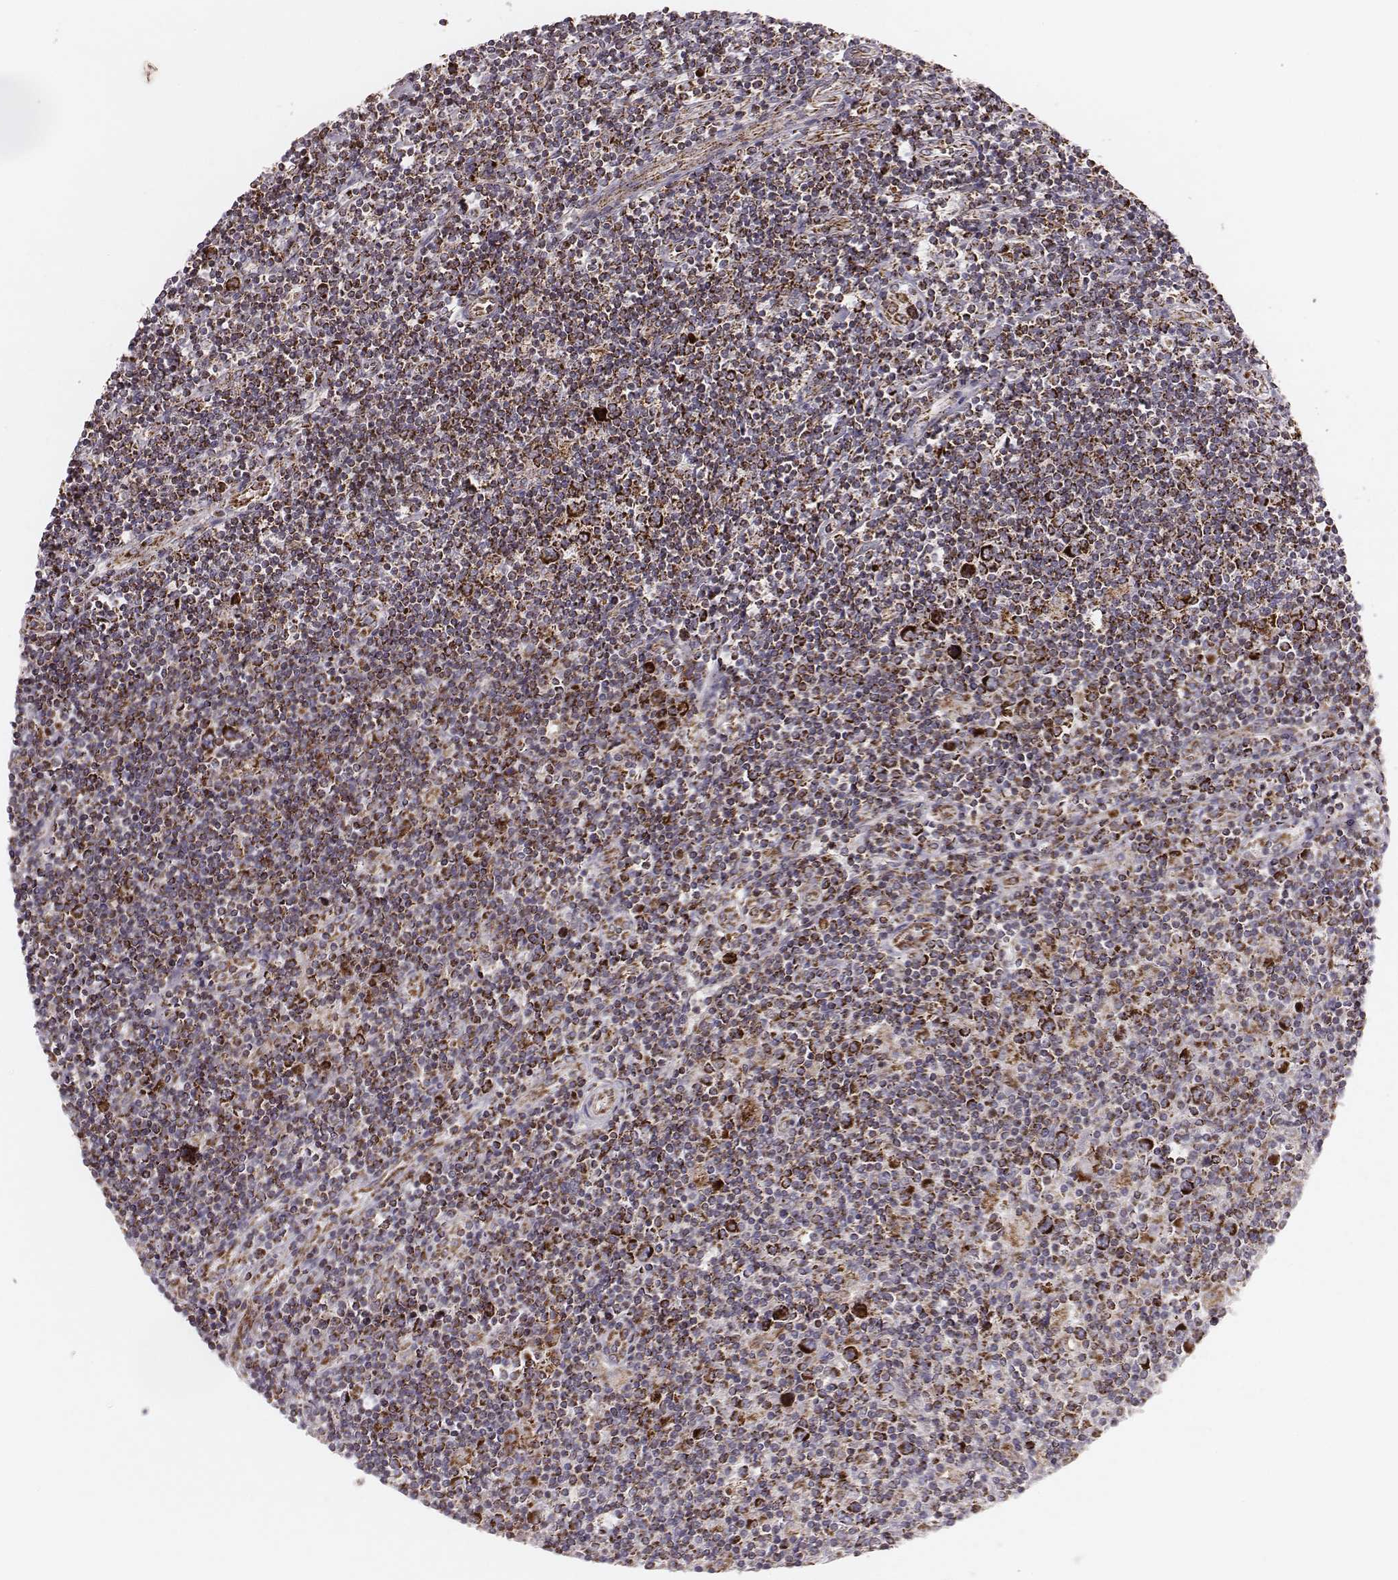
{"staining": {"intensity": "strong", "quantity": ">75%", "location": "cytoplasmic/membranous"}, "tissue": "lymphoma", "cell_type": "Tumor cells", "image_type": "cancer", "snomed": [{"axis": "morphology", "description": "Hodgkin's disease, NOS"}, {"axis": "topography", "description": "Lymph node"}], "caption": "Immunohistochemistry (IHC) of Hodgkin's disease demonstrates high levels of strong cytoplasmic/membranous positivity in about >75% of tumor cells. (IHC, brightfield microscopy, high magnification).", "gene": "TUFM", "patient": {"sex": "male", "age": 40}}